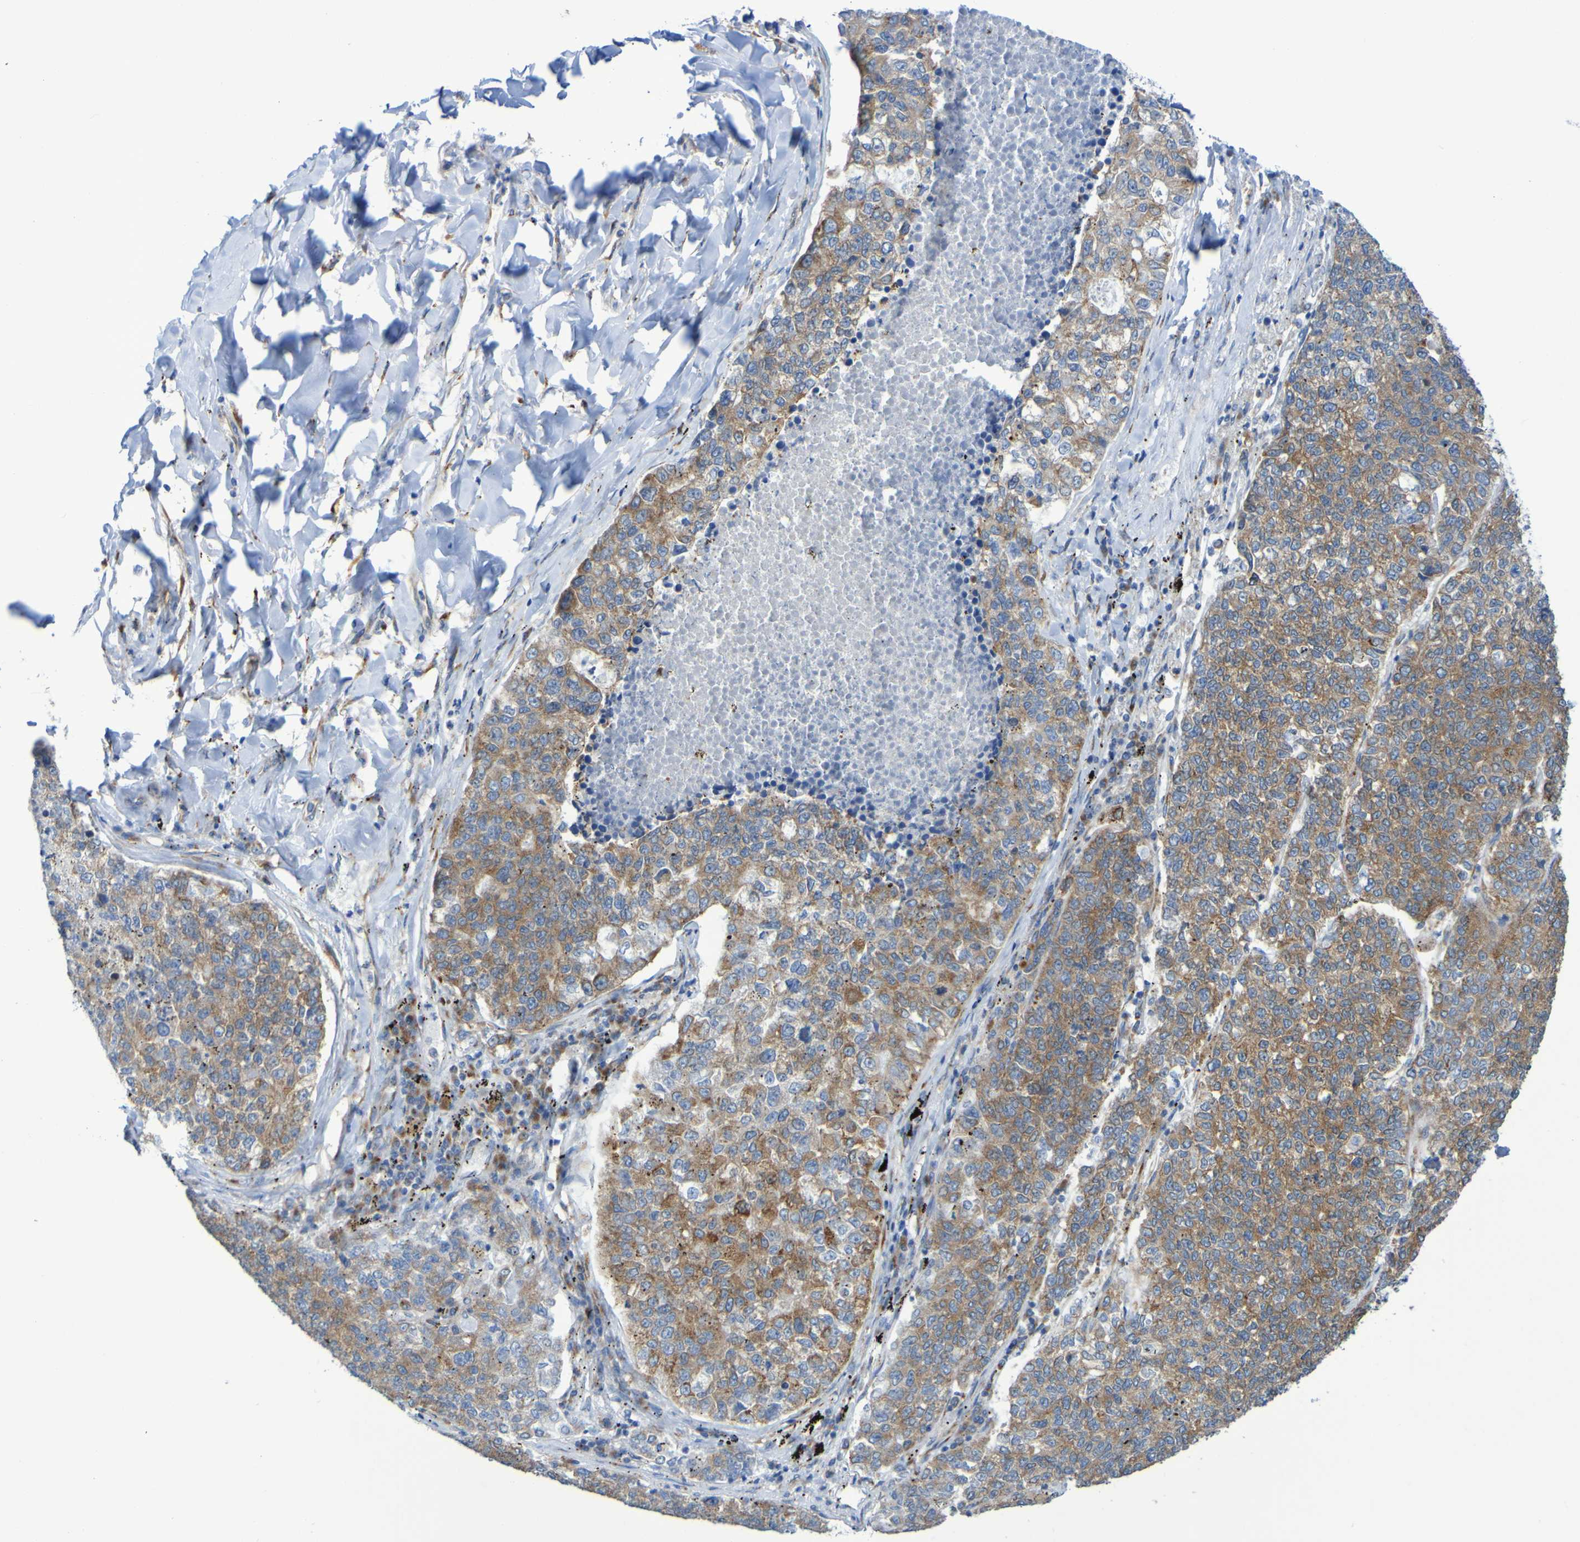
{"staining": {"intensity": "weak", "quantity": ">75%", "location": "cytoplasmic/membranous"}, "tissue": "lung cancer", "cell_type": "Tumor cells", "image_type": "cancer", "snomed": [{"axis": "morphology", "description": "Adenocarcinoma, NOS"}, {"axis": "topography", "description": "Lung"}], "caption": "High-power microscopy captured an IHC image of lung cancer (adenocarcinoma), revealing weak cytoplasmic/membranous staining in approximately >75% of tumor cells.", "gene": "FKBP3", "patient": {"sex": "male", "age": 49}}